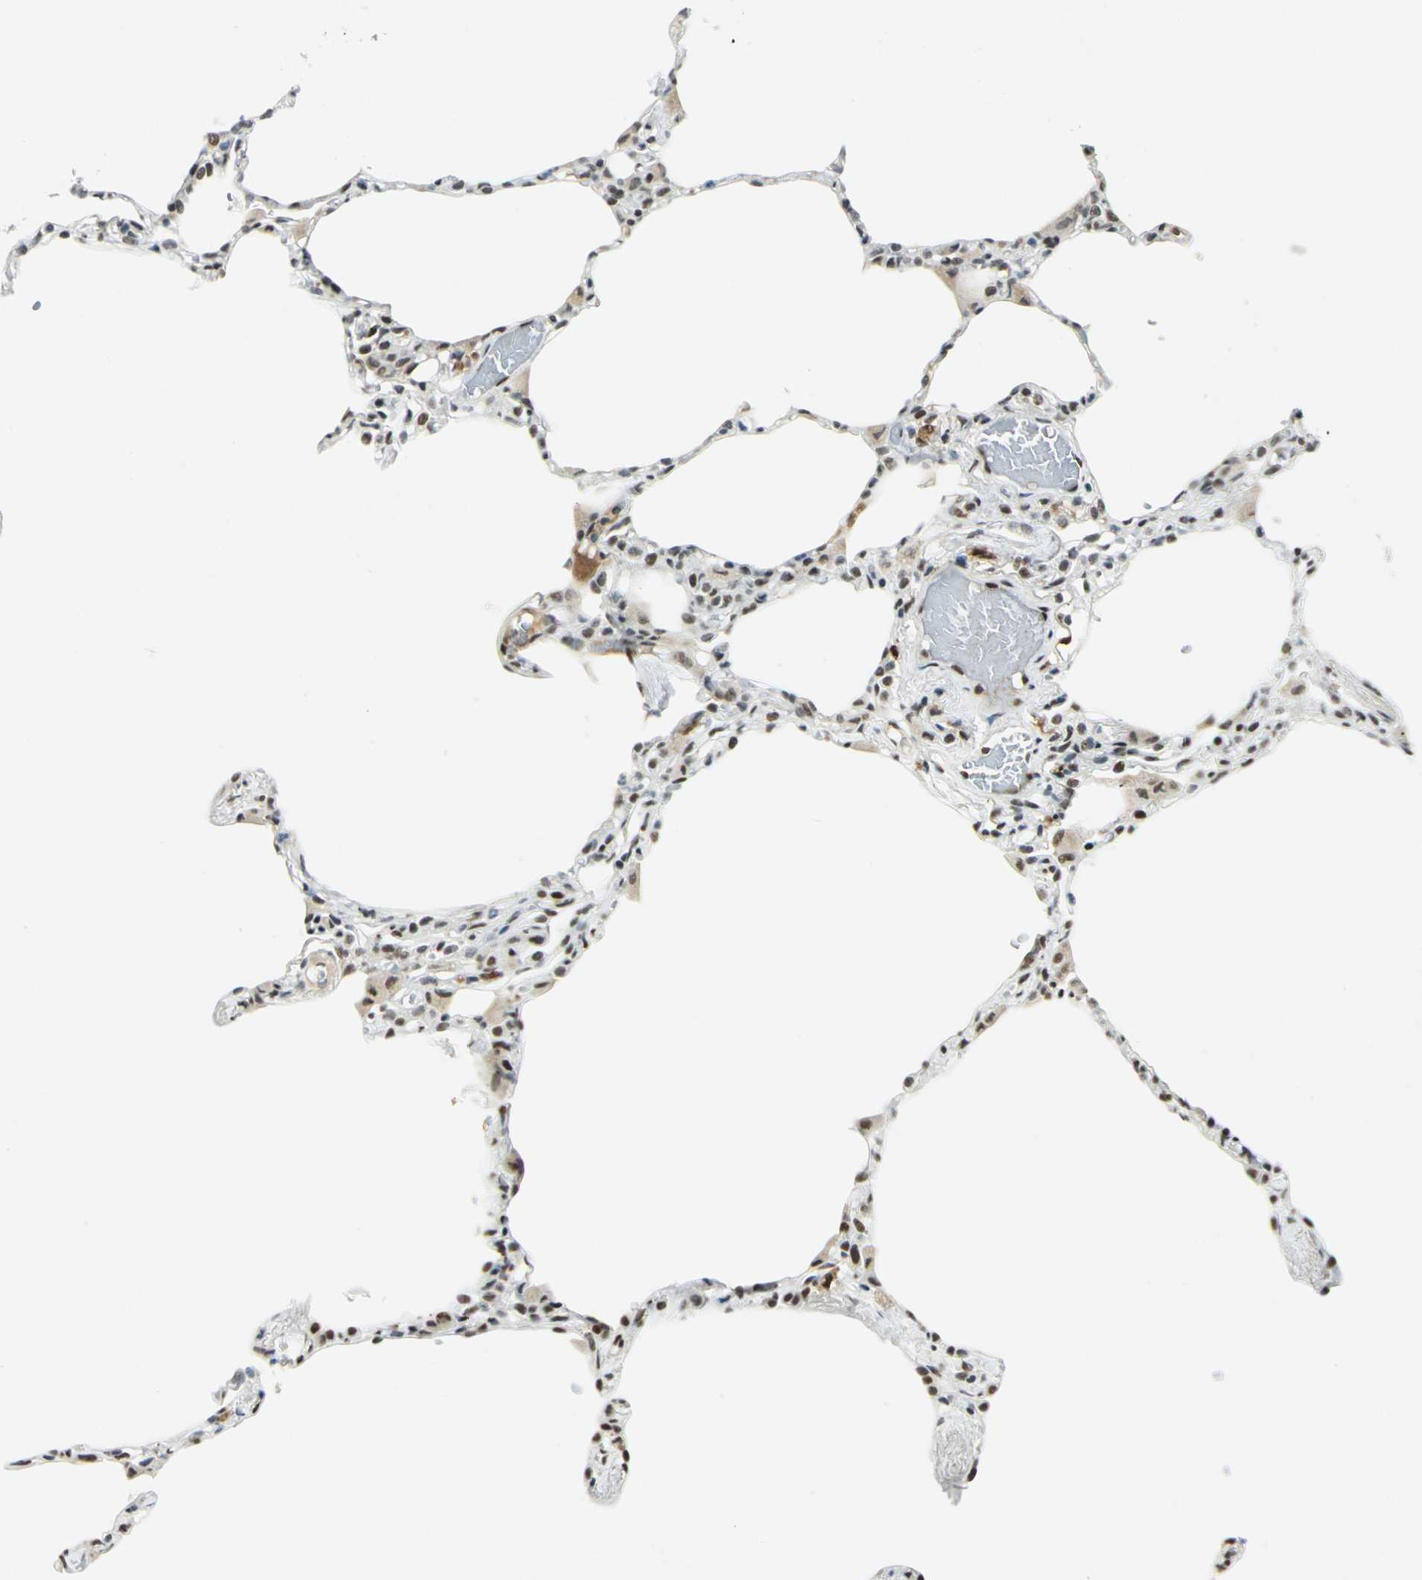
{"staining": {"intensity": "moderate", "quantity": "<25%", "location": "nuclear"}, "tissue": "lung", "cell_type": "Alveolar cells", "image_type": "normal", "snomed": [{"axis": "morphology", "description": "Normal tissue, NOS"}, {"axis": "topography", "description": "Lung"}], "caption": "Protein analysis of unremarkable lung demonstrates moderate nuclear expression in approximately <25% of alveolar cells. The staining was performed using DAB to visualize the protein expression in brown, while the nuclei were stained in blue with hematoxylin (Magnification: 20x).", "gene": "MTMR10", "patient": {"sex": "female", "age": 49}}